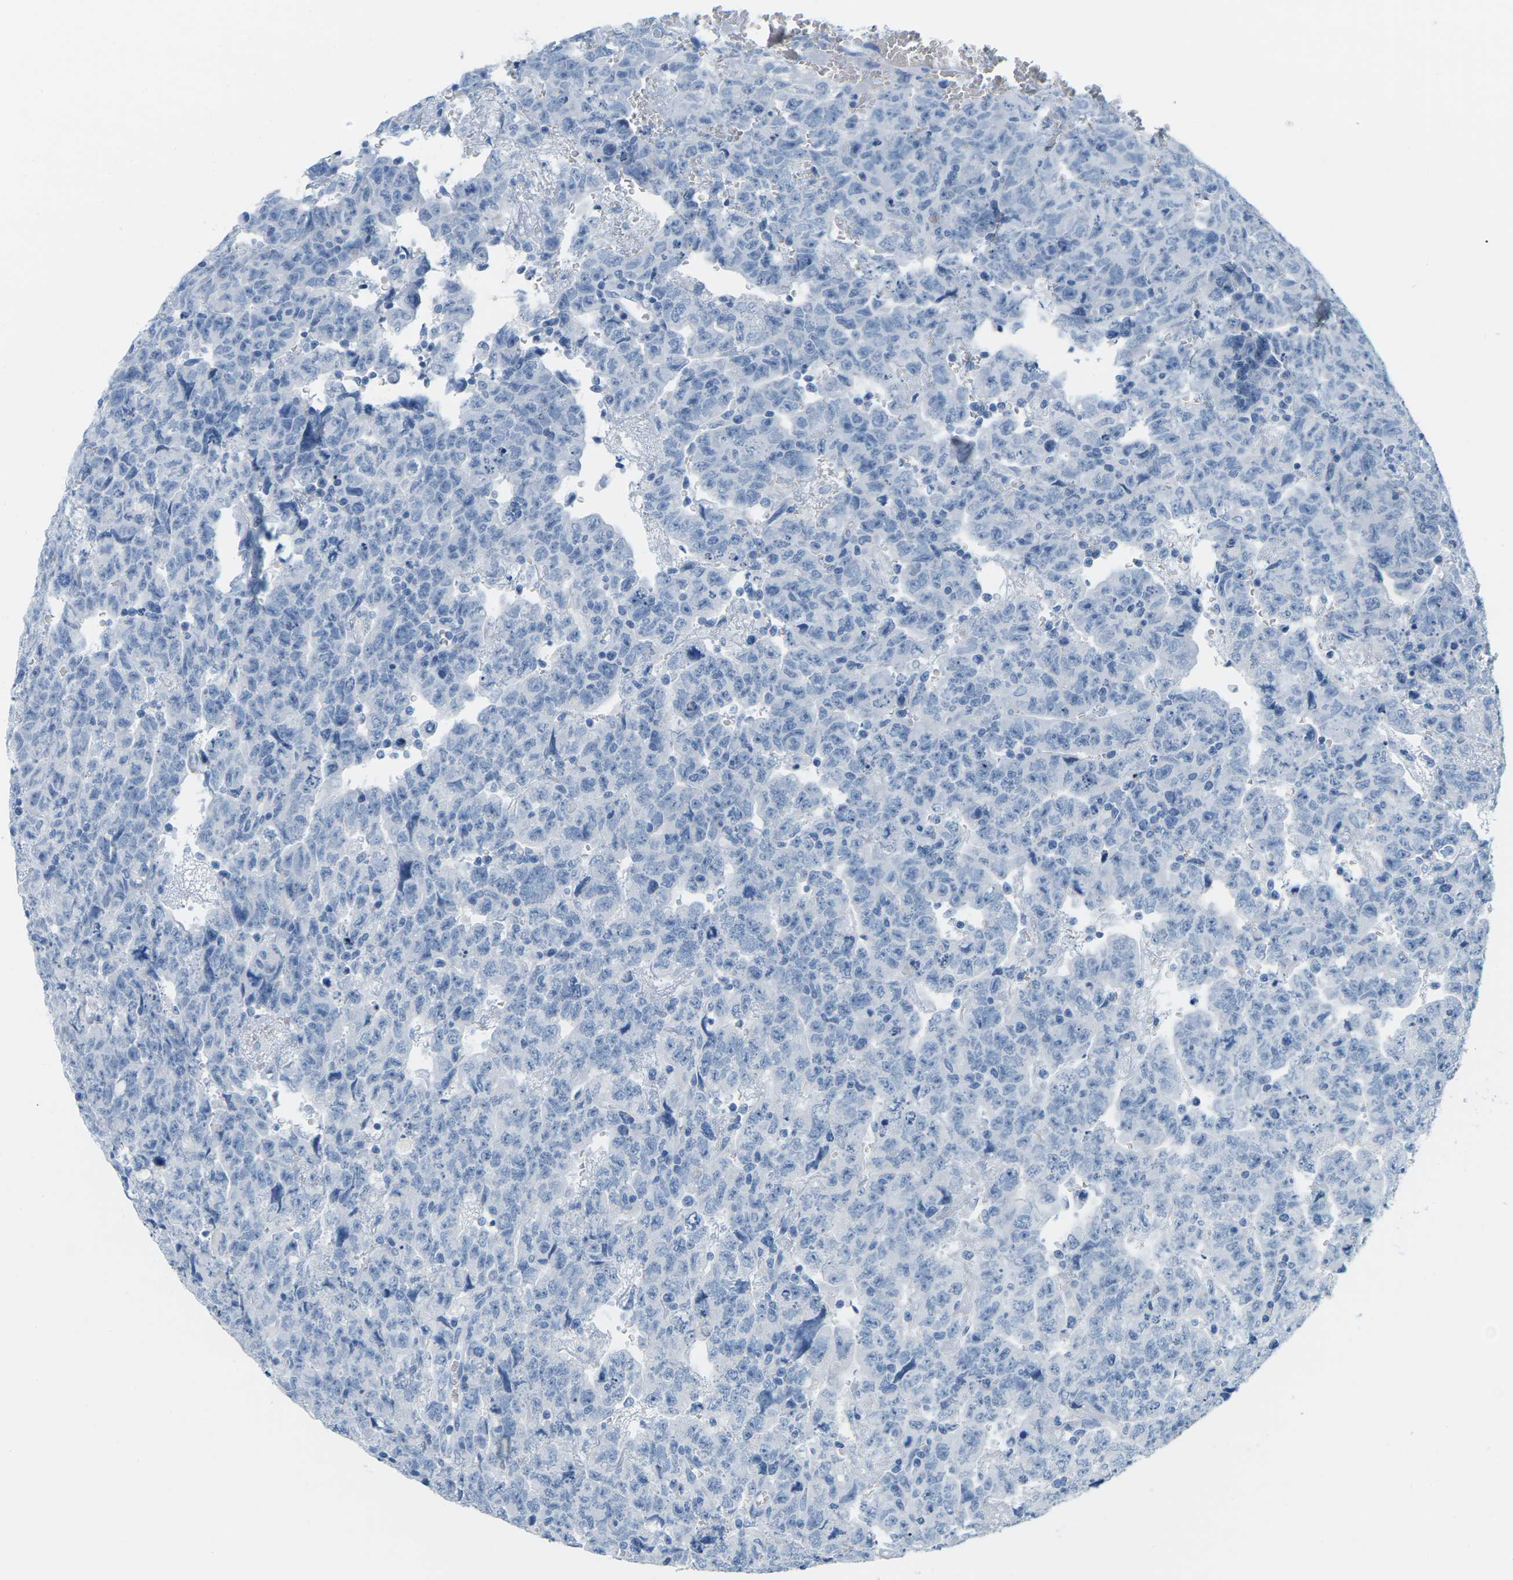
{"staining": {"intensity": "negative", "quantity": "none", "location": "none"}, "tissue": "testis cancer", "cell_type": "Tumor cells", "image_type": "cancer", "snomed": [{"axis": "morphology", "description": "Carcinoma, Embryonal, NOS"}, {"axis": "topography", "description": "Testis"}], "caption": "A photomicrograph of testis cancer stained for a protein reveals no brown staining in tumor cells. (Brightfield microscopy of DAB immunohistochemistry at high magnification).", "gene": "SLC12A1", "patient": {"sex": "male", "age": 28}}